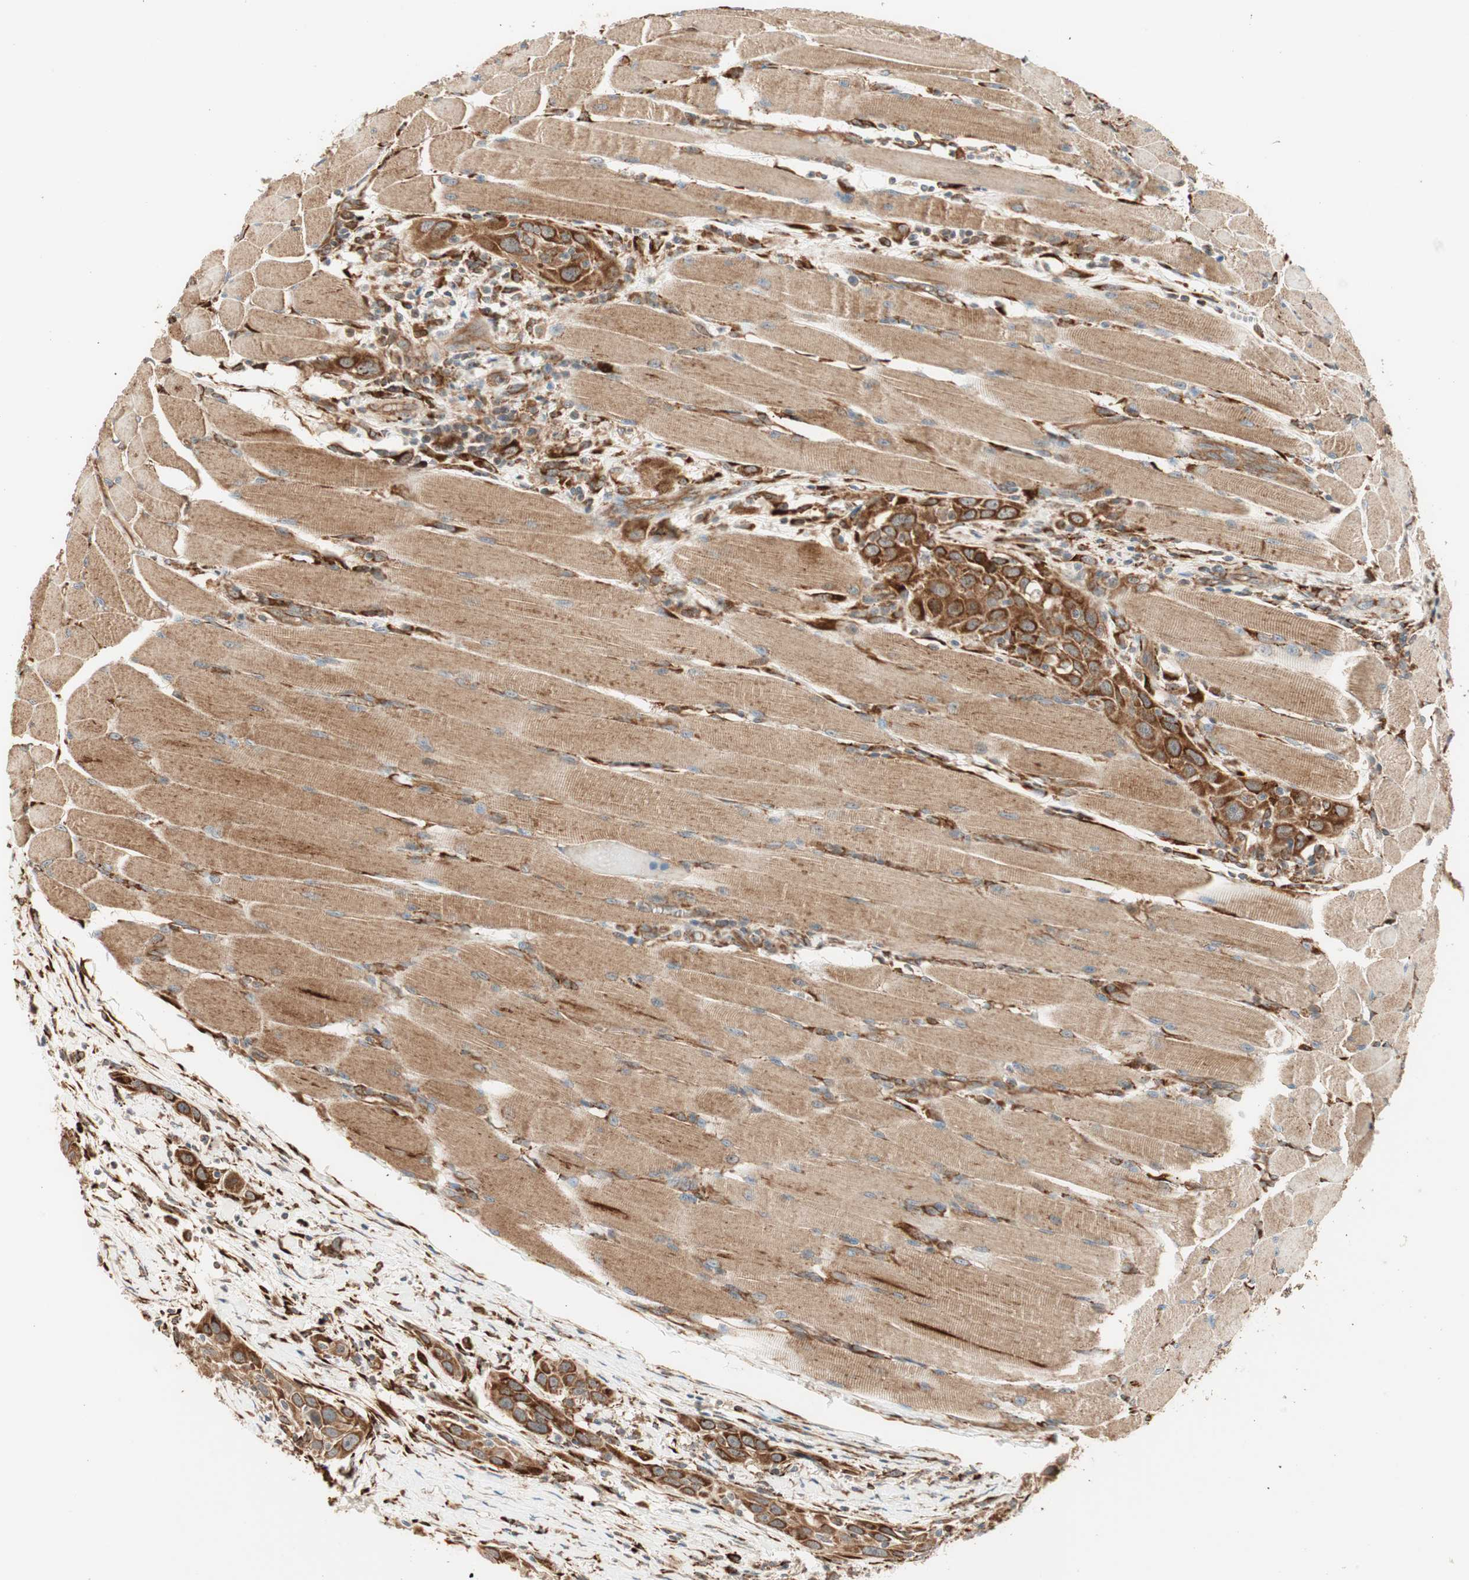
{"staining": {"intensity": "strong", "quantity": ">75%", "location": "cytoplasmic/membranous"}, "tissue": "head and neck cancer", "cell_type": "Tumor cells", "image_type": "cancer", "snomed": [{"axis": "morphology", "description": "Squamous cell carcinoma, NOS"}, {"axis": "topography", "description": "Oral tissue"}, {"axis": "topography", "description": "Head-Neck"}], "caption": "Squamous cell carcinoma (head and neck) stained with a brown dye displays strong cytoplasmic/membranous positive positivity in about >75% of tumor cells.", "gene": "P4HA1", "patient": {"sex": "female", "age": 50}}